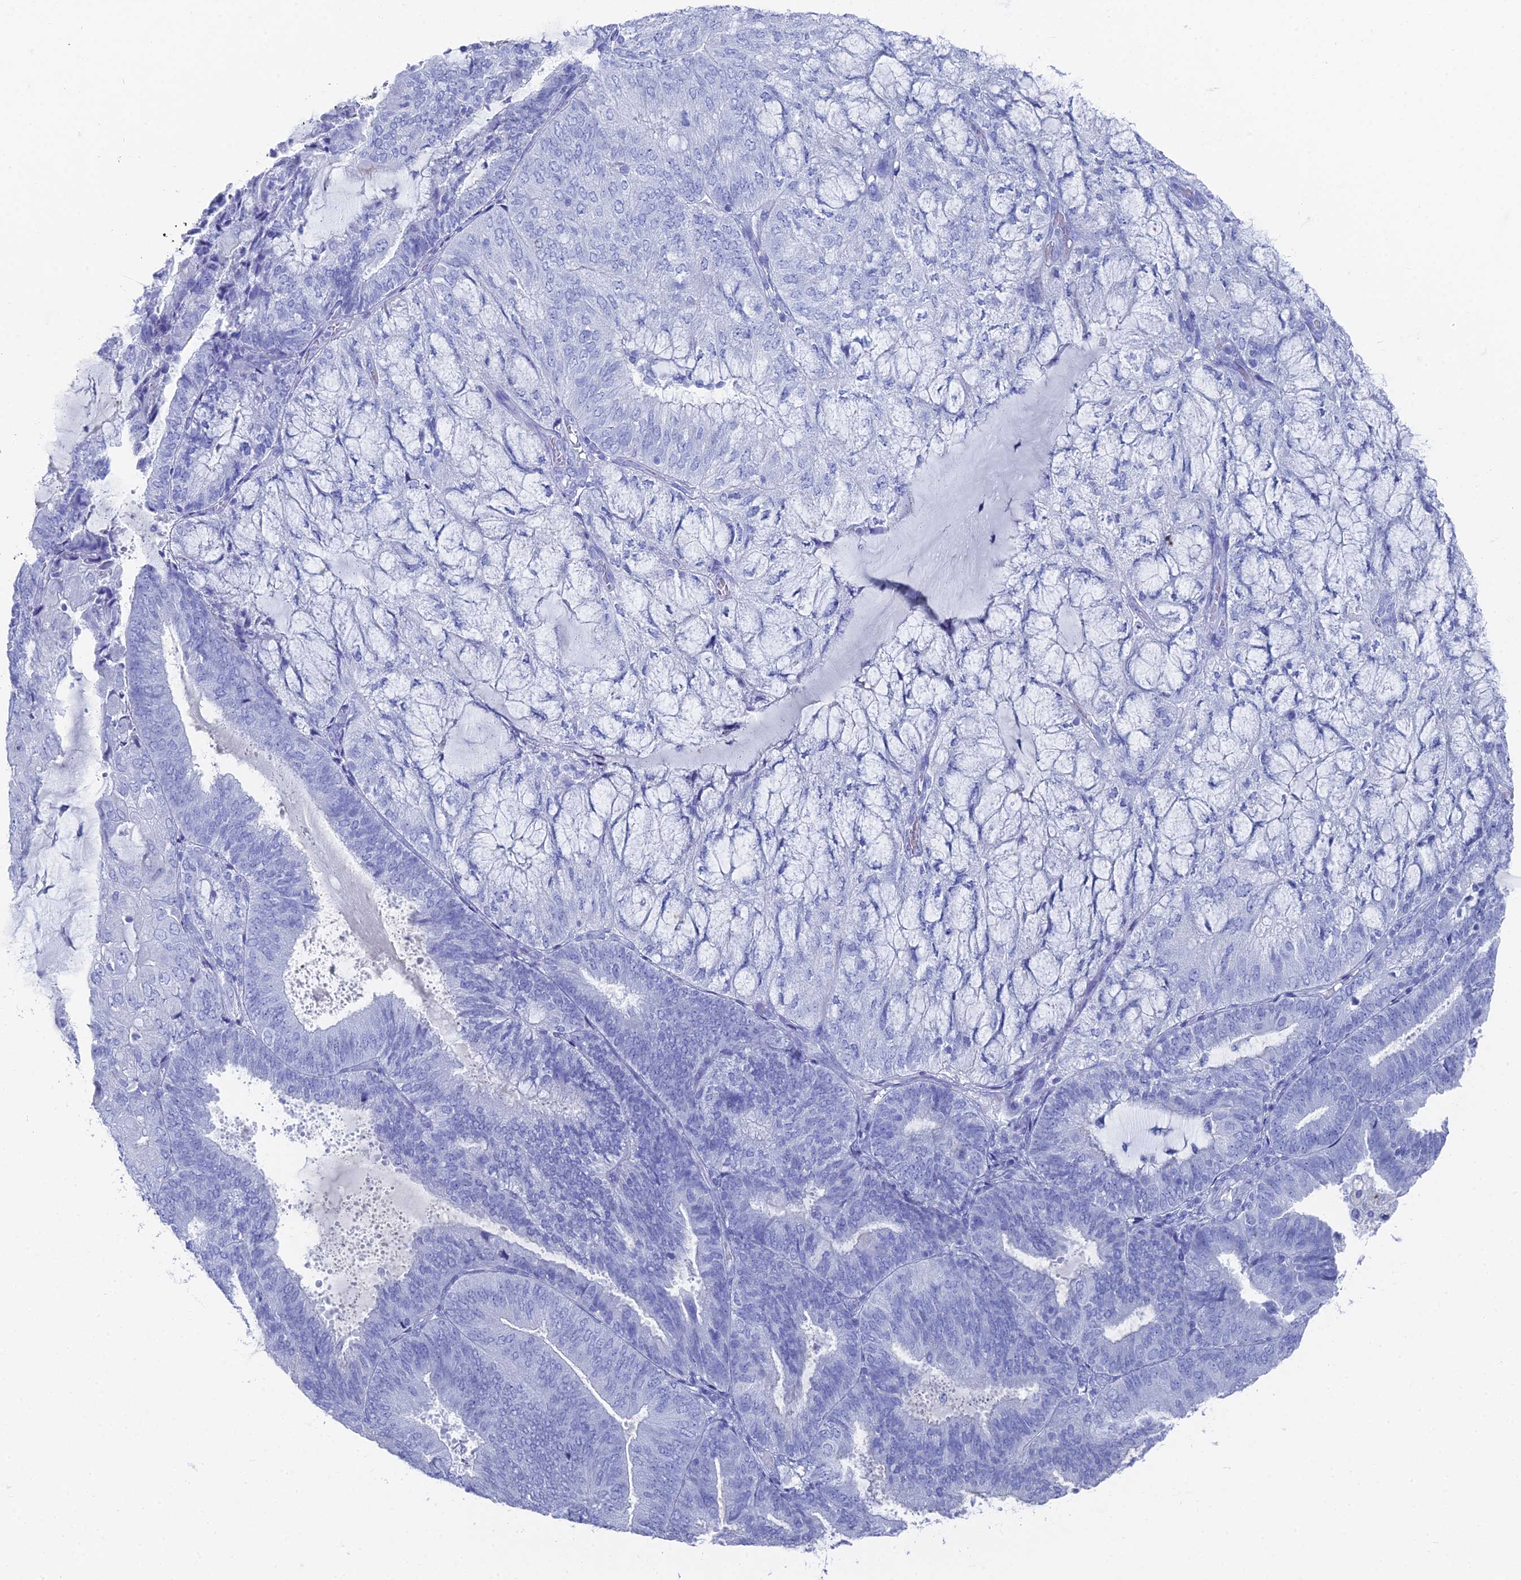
{"staining": {"intensity": "negative", "quantity": "none", "location": "none"}, "tissue": "endometrial cancer", "cell_type": "Tumor cells", "image_type": "cancer", "snomed": [{"axis": "morphology", "description": "Adenocarcinoma, NOS"}, {"axis": "topography", "description": "Endometrium"}], "caption": "There is no significant positivity in tumor cells of adenocarcinoma (endometrial). (Brightfield microscopy of DAB immunohistochemistry at high magnification).", "gene": "ENPP3", "patient": {"sex": "female", "age": 81}}